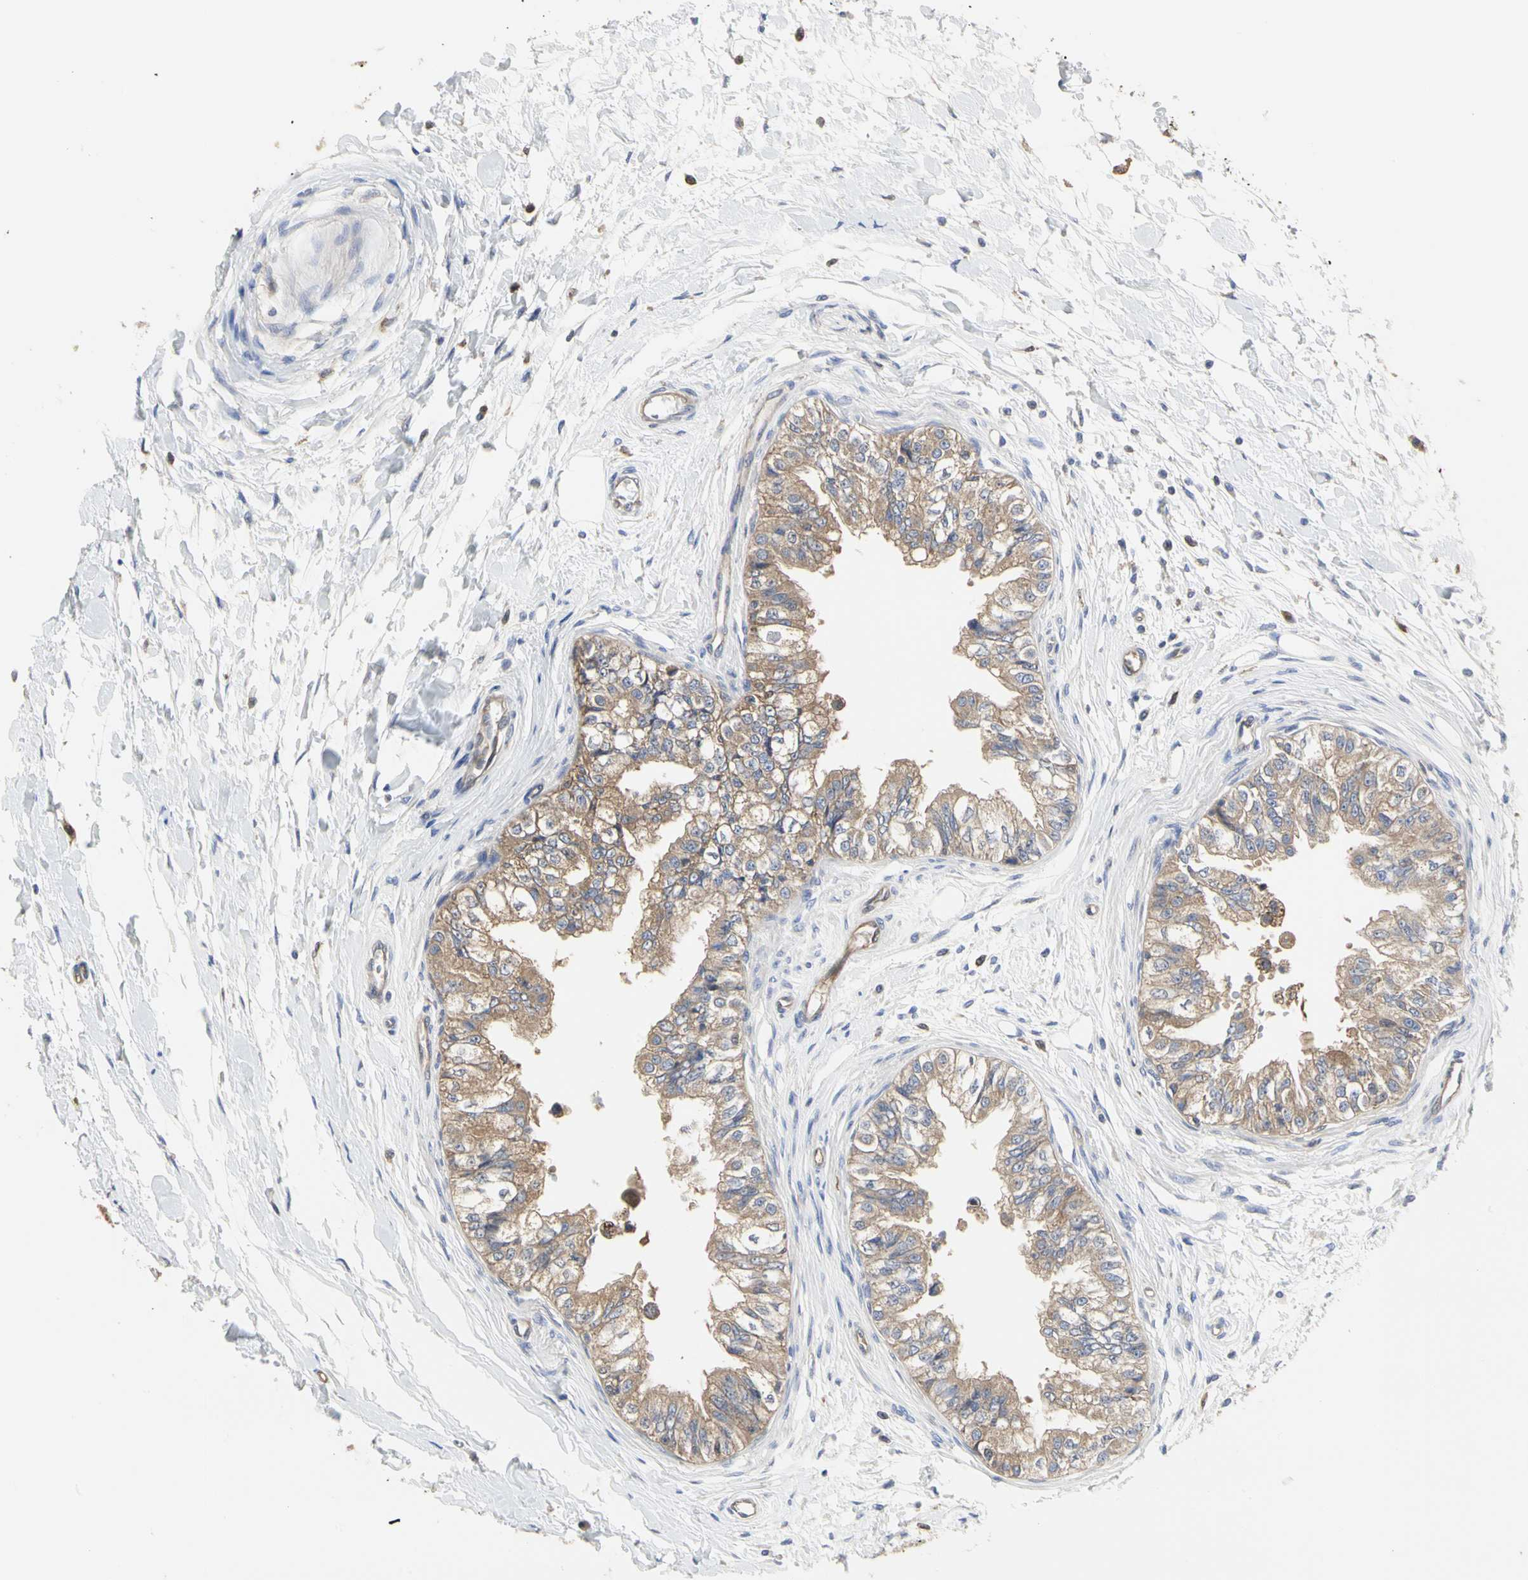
{"staining": {"intensity": "weak", "quantity": ">75%", "location": "cytoplasmic/membranous"}, "tissue": "epididymis", "cell_type": "Glandular cells", "image_type": "normal", "snomed": [{"axis": "morphology", "description": "Normal tissue, NOS"}, {"axis": "morphology", "description": "Adenocarcinoma, metastatic, NOS"}, {"axis": "topography", "description": "Testis"}, {"axis": "topography", "description": "Epididymis"}], "caption": "Immunohistochemical staining of unremarkable human epididymis exhibits low levels of weak cytoplasmic/membranous staining in about >75% of glandular cells. (Brightfield microscopy of DAB IHC at high magnification).", "gene": "C3orf52", "patient": {"sex": "male", "age": 26}}